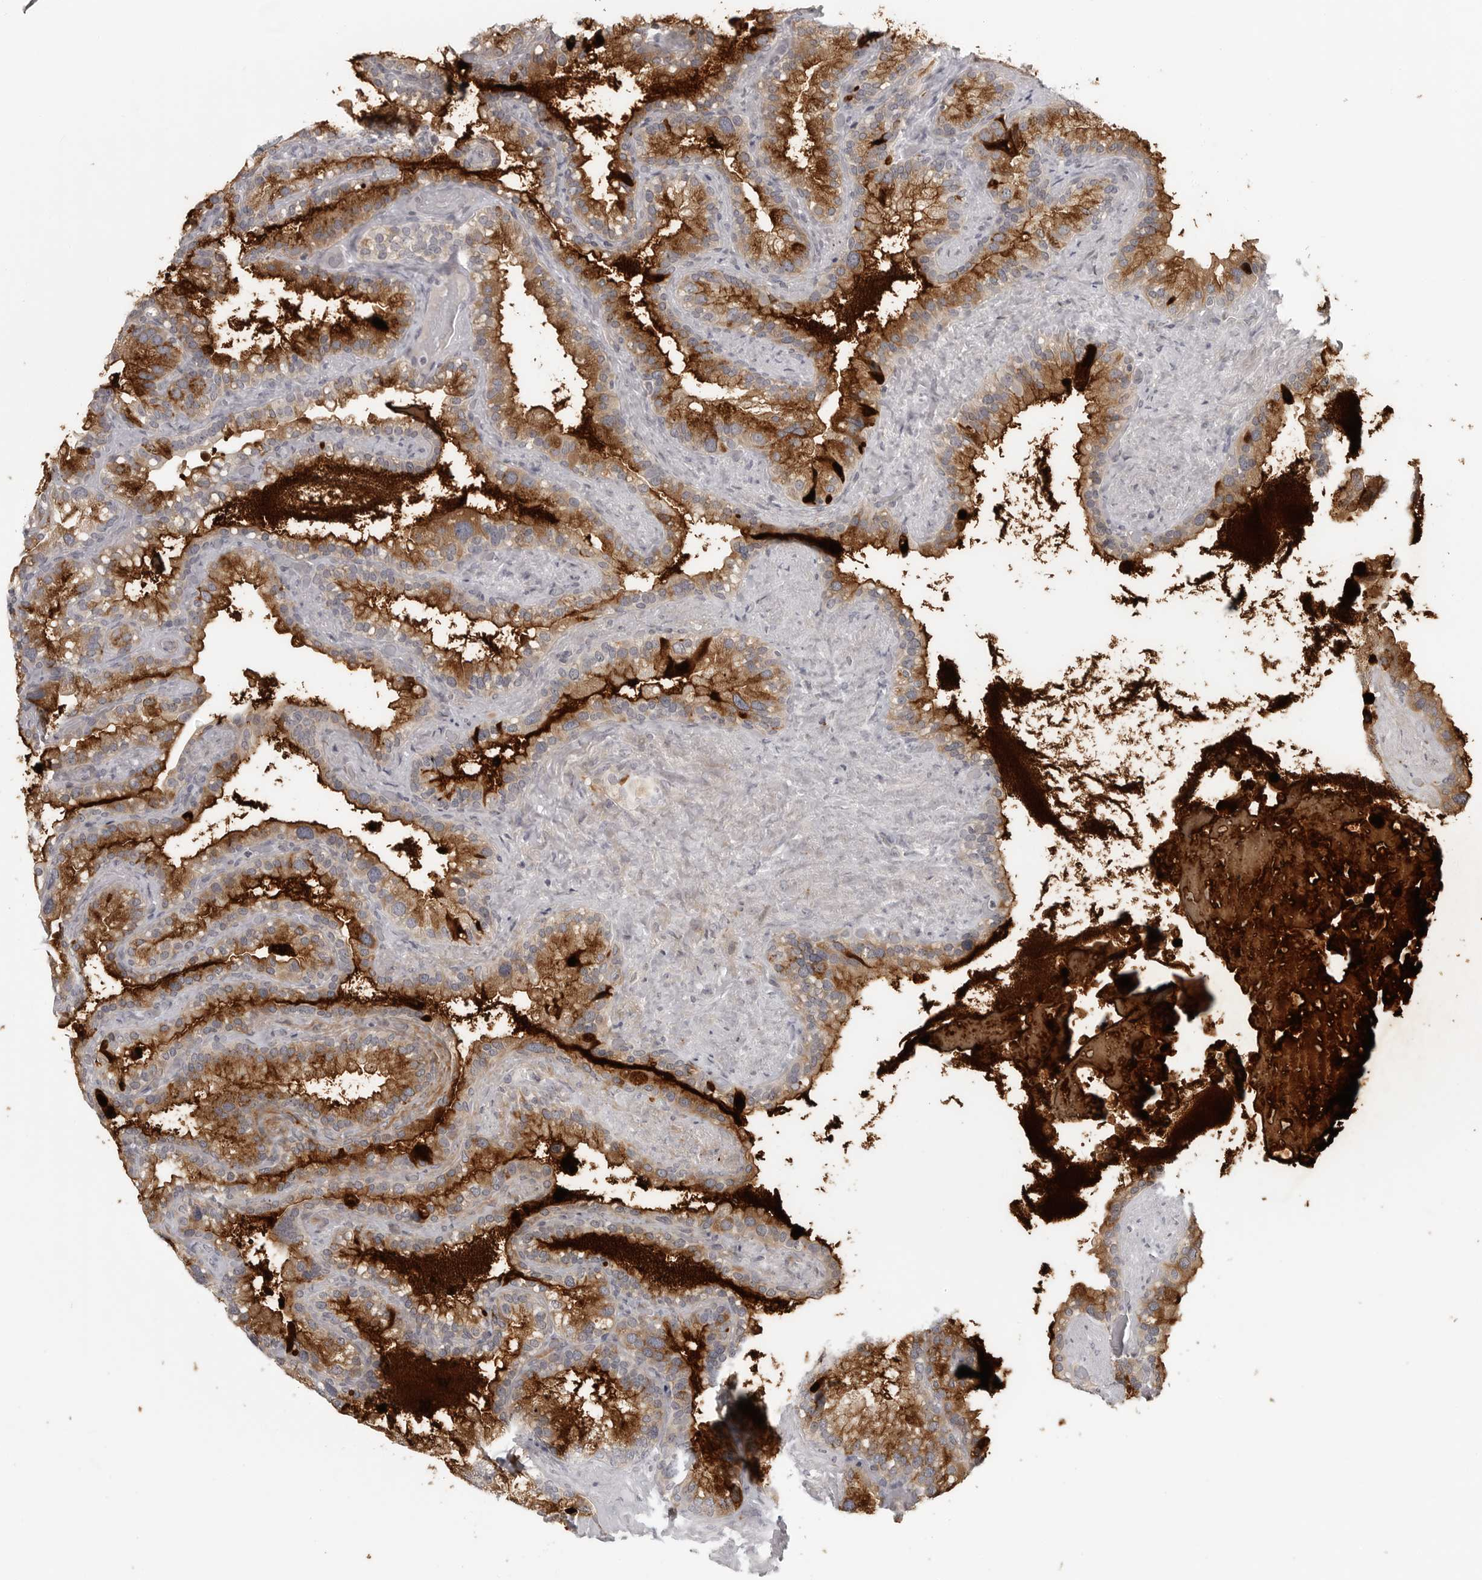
{"staining": {"intensity": "moderate", "quantity": ">75%", "location": "cytoplasmic/membranous"}, "tissue": "seminal vesicle", "cell_type": "Glandular cells", "image_type": "normal", "snomed": [{"axis": "morphology", "description": "Normal tissue, NOS"}, {"axis": "topography", "description": "Prostate"}, {"axis": "topography", "description": "Seminal veicle"}], "caption": "Moderate cytoplasmic/membranous expression for a protein is present in about >75% of glandular cells of benign seminal vesicle using IHC.", "gene": "TUT4", "patient": {"sex": "male", "age": 68}}